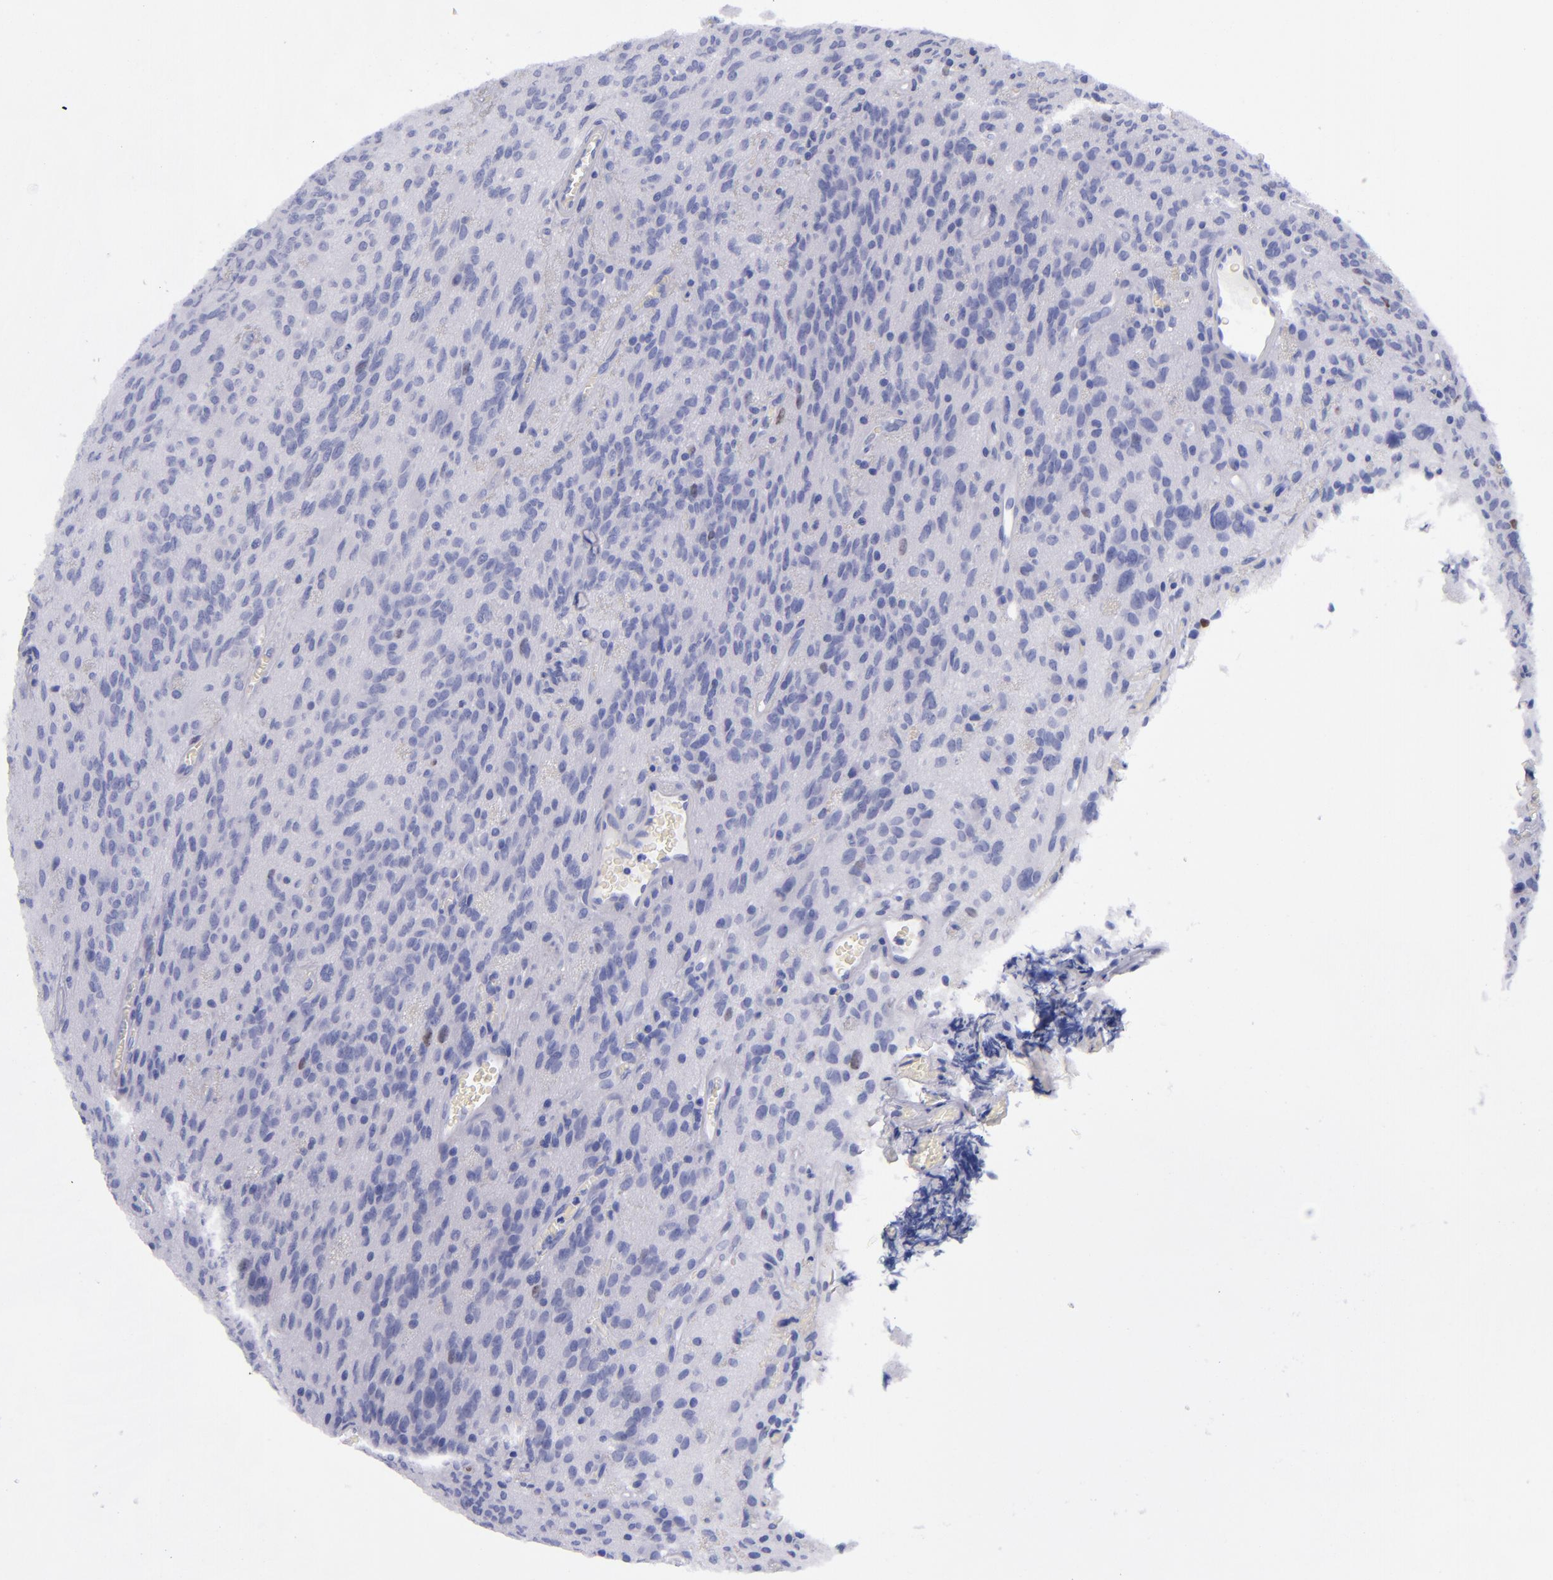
{"staining": {"intensity": "negative", "quantity": "none", "location": "none"}, "tissue": "glioma", "cell_type": "Tumor cells", "image_type": "cancer", "snomed": [{"axis": "morphology", "description": "Glioma, malignant, Low grade"}, {"axis": "topography", "description": "Brain"}], "caption": "This is an immunohistochemistry photomicrograph of human malignant glioma (low-grade). There is no positivity in tumor cells.", "gene": "MCM7", "patient": {"sex": "female", "age": 15}}